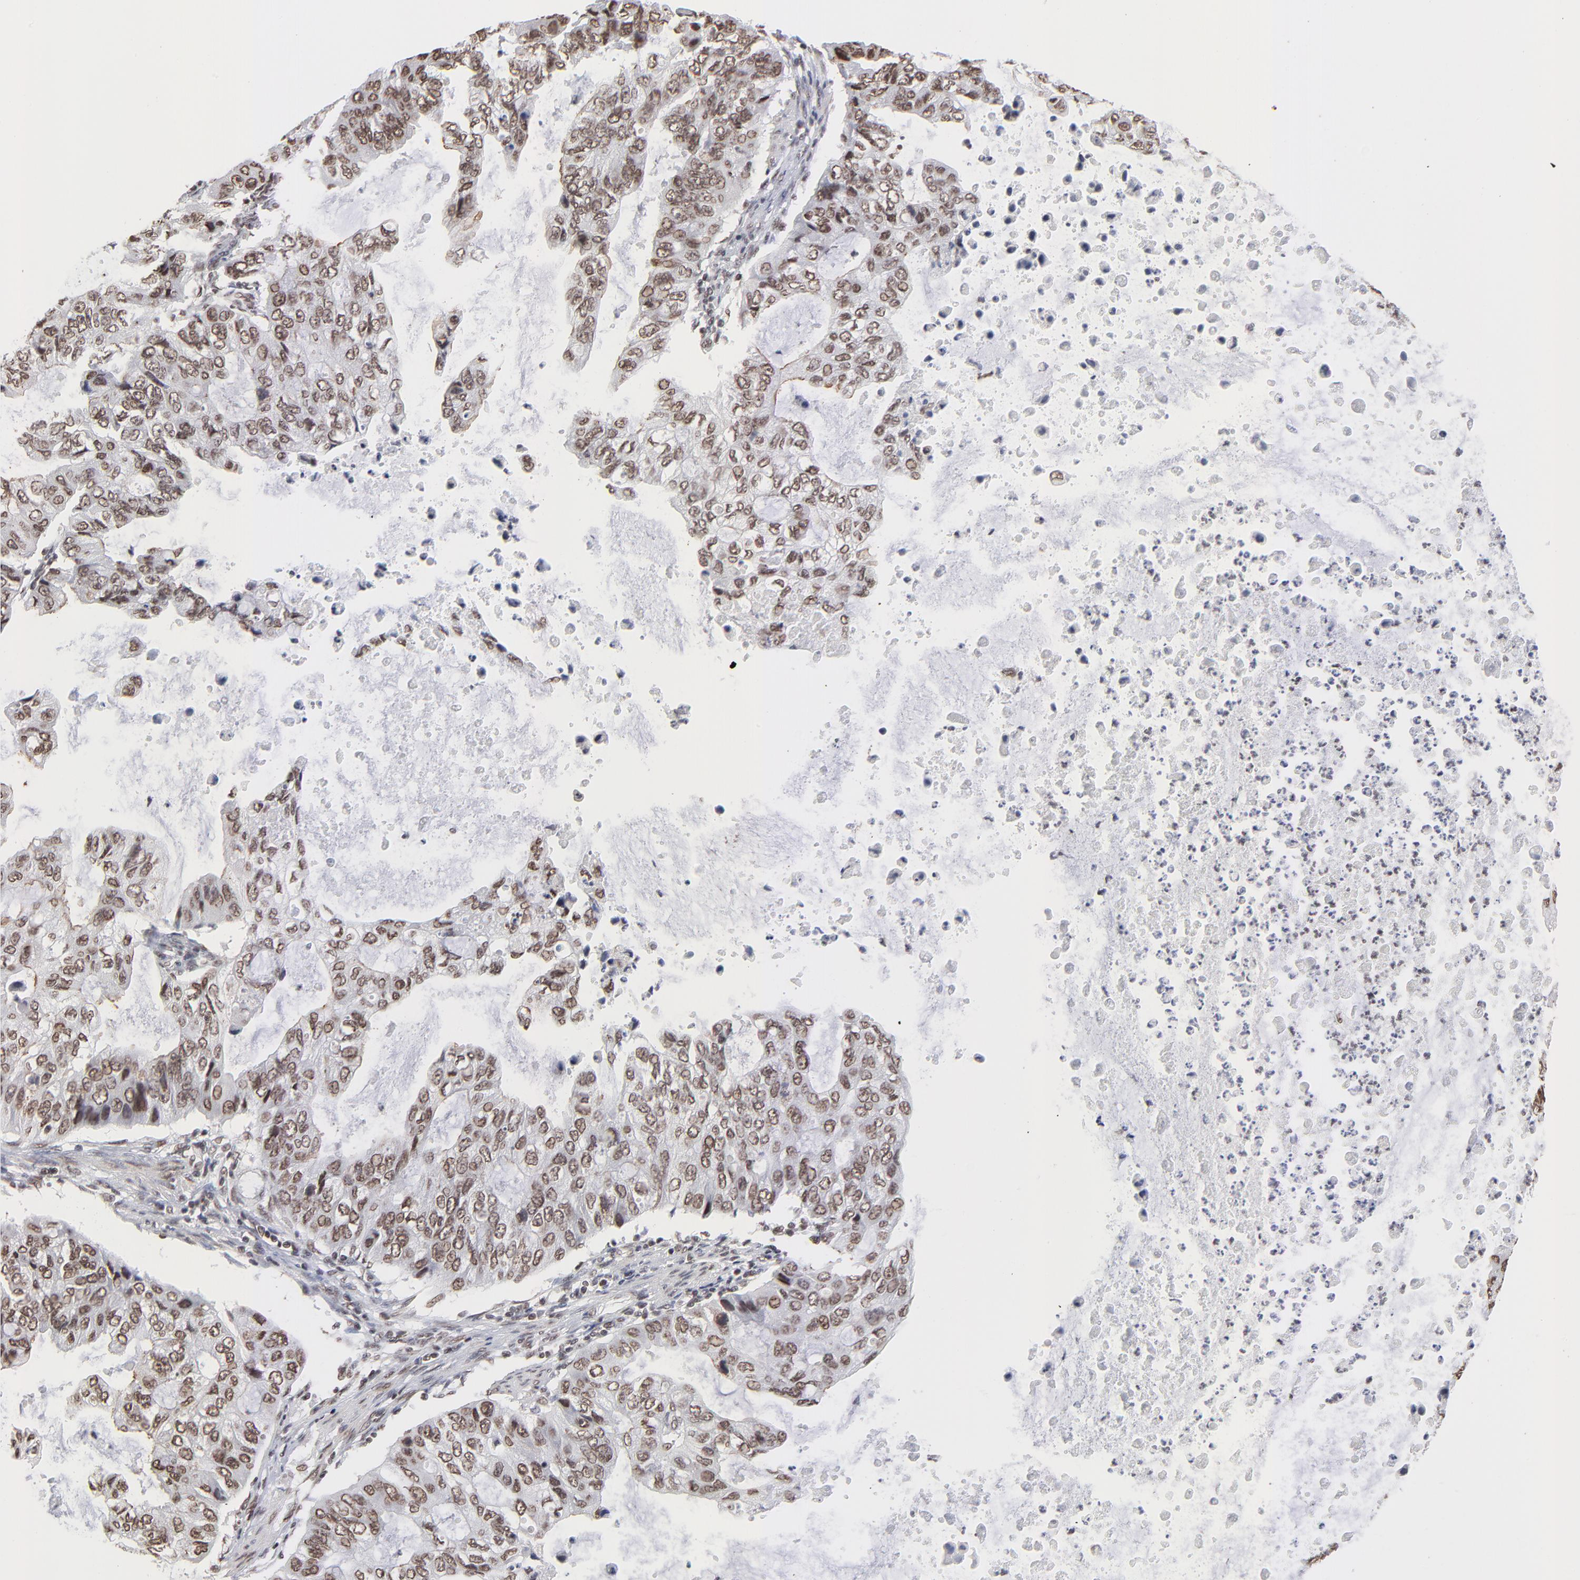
{"staining": {"intensity": "moderate", "quantity": ">75%", "location": "nuclear"}, "tissue": "stomach cancer", "cell_type": "Tumor cells", "image_type": "cancer", "snomed": [{"axis": "morphology", "description": "Adenocarcinoma, NOS"}, {"axis": "topography", "description": "Stomach, upper"}], "caption": "This is a histology image of immunohistochemistry staining of stomach cancer, which shows moderate positivity in the nuclear of tumor cells.", "gene": "ZNF3", "patient": {"sex": "female", "age": 52}}